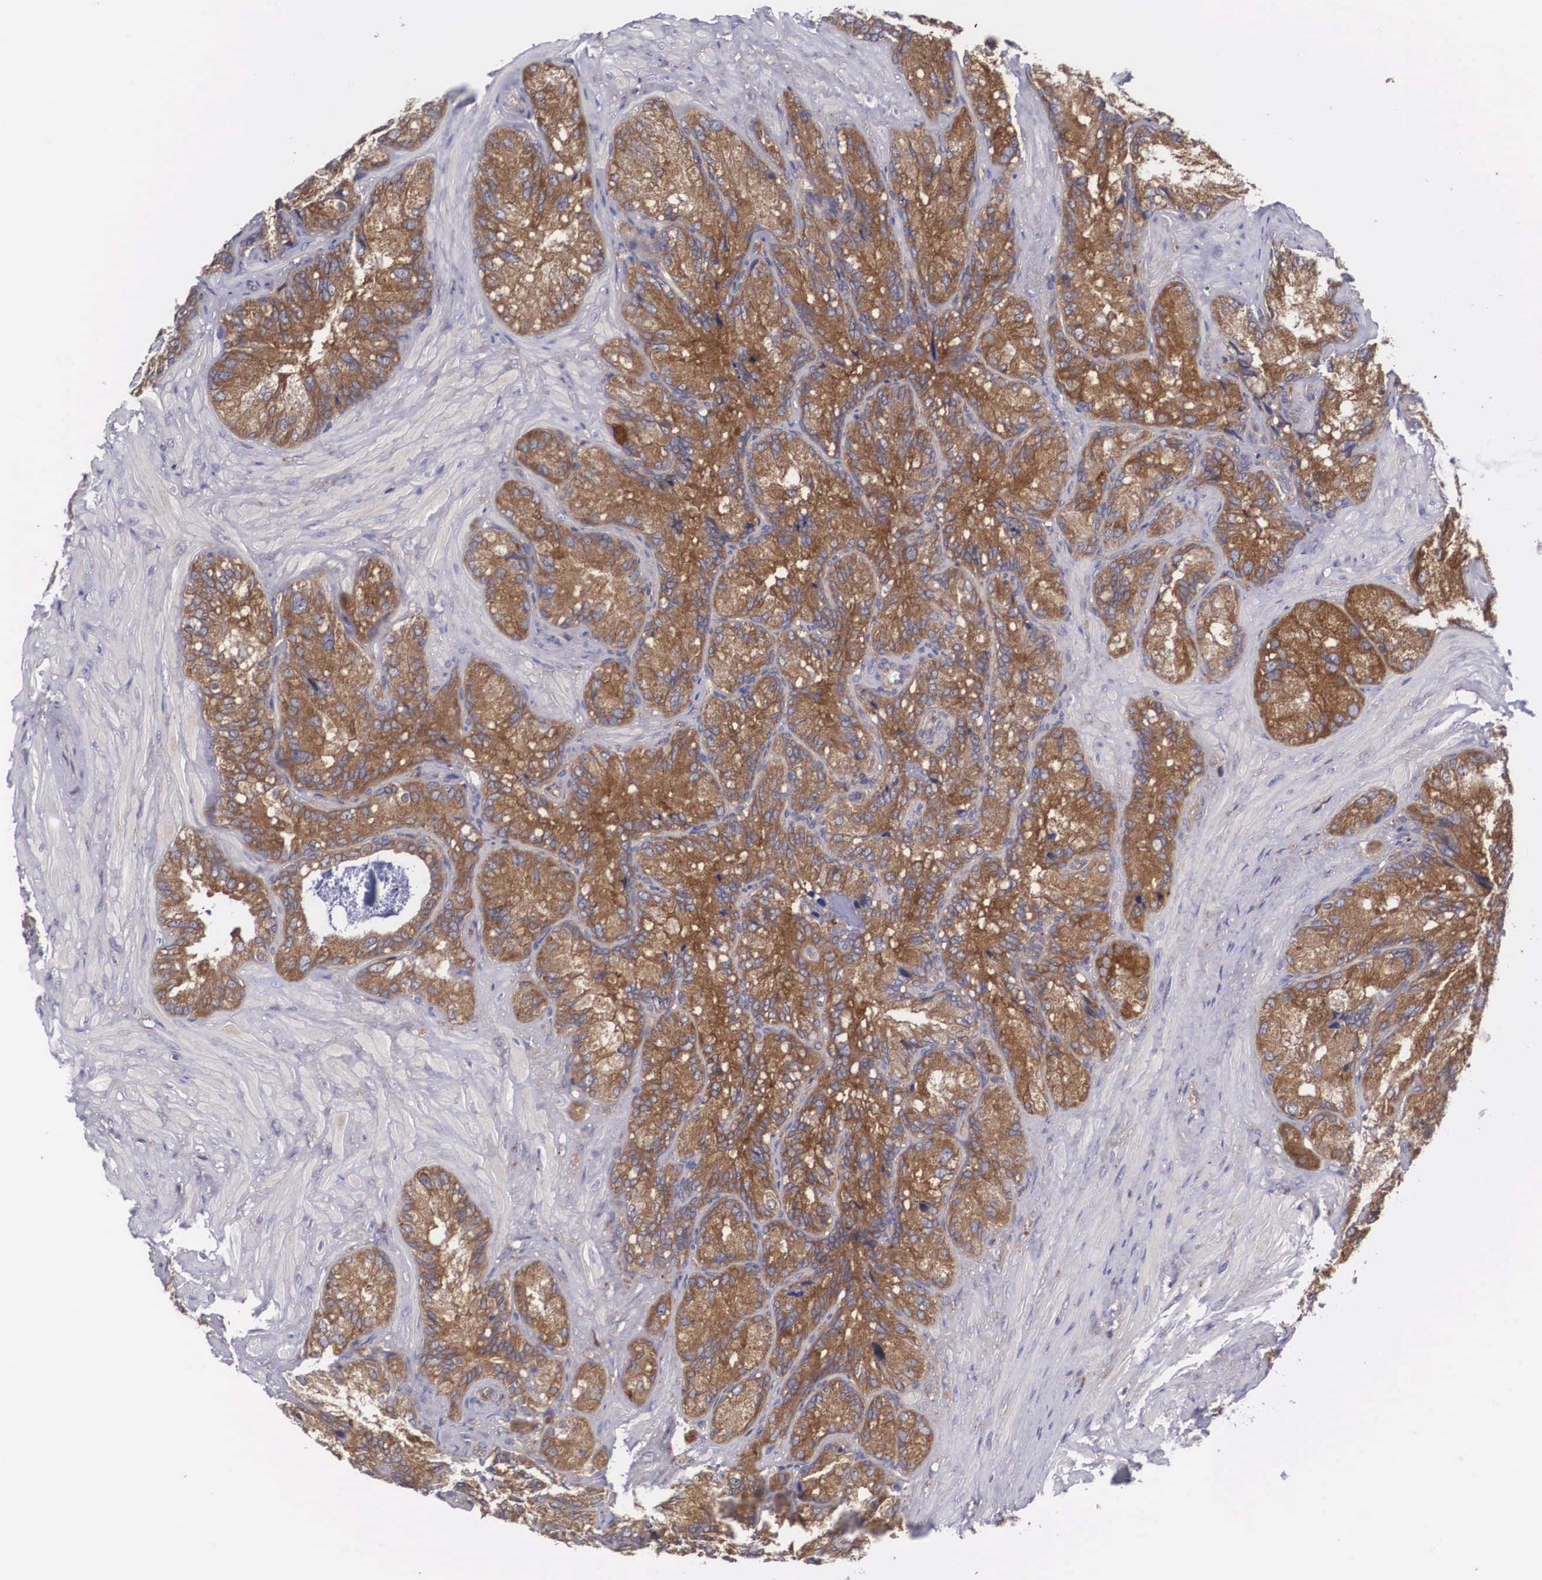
{"staining": {"intensity": "strong", "quantity": ">75%", "location": "cytoplasmic/membranous"}, "tissue": "seminal vesicle", "cell_type": "Glandular cells", "image_type": "normal", "snomed": [{"axis": "morphology", "description": "Normal tissue, NOS"}, {"axis": "topography", "description": "Seminal veicle"}], "caption": "DAB immunohistochemical staining of normal seminal vesicle reveals strong cytoplasmic/membranous protein staining in about >75% of glandular cells.", "gene": "GRIPAP1", "patient": {"sex": "male", "age": 69}}